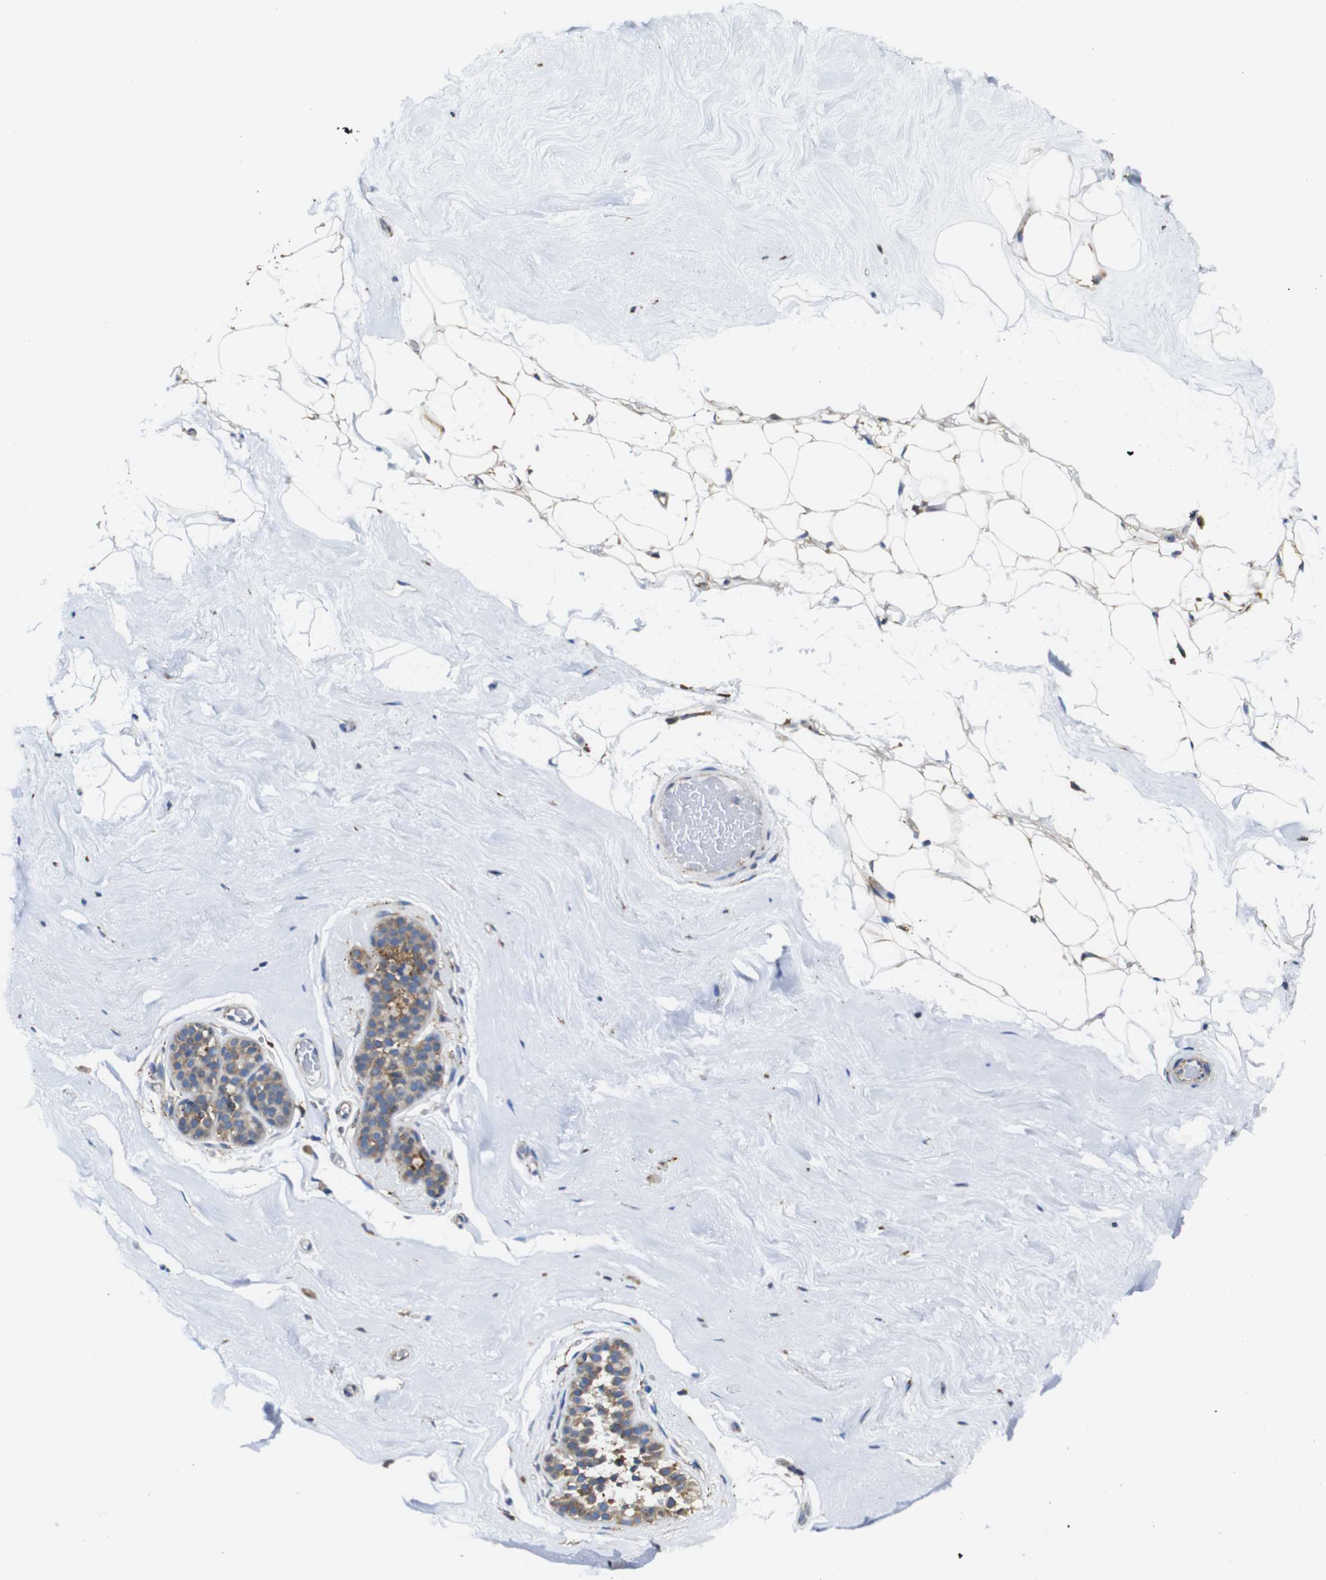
{"staining": {"intensity": "negative", "quantity": ">75%", "location": "cytoplasmic/membranous"}, "tissue": "breast", "cell_type": "Adipocytes", "image_type": "normal", "snomed": [{"axis": "morphology", "description": "Normal tissue, NOS"}, {"axis": "topography", "description": "Breast"}], "caption": "Adipocytes show no significant expression in benign breast. (IHC, brightfield microscopy, high magnification).", "gene": "PPIB", "patient": {"sex": "female", "age": 75}}